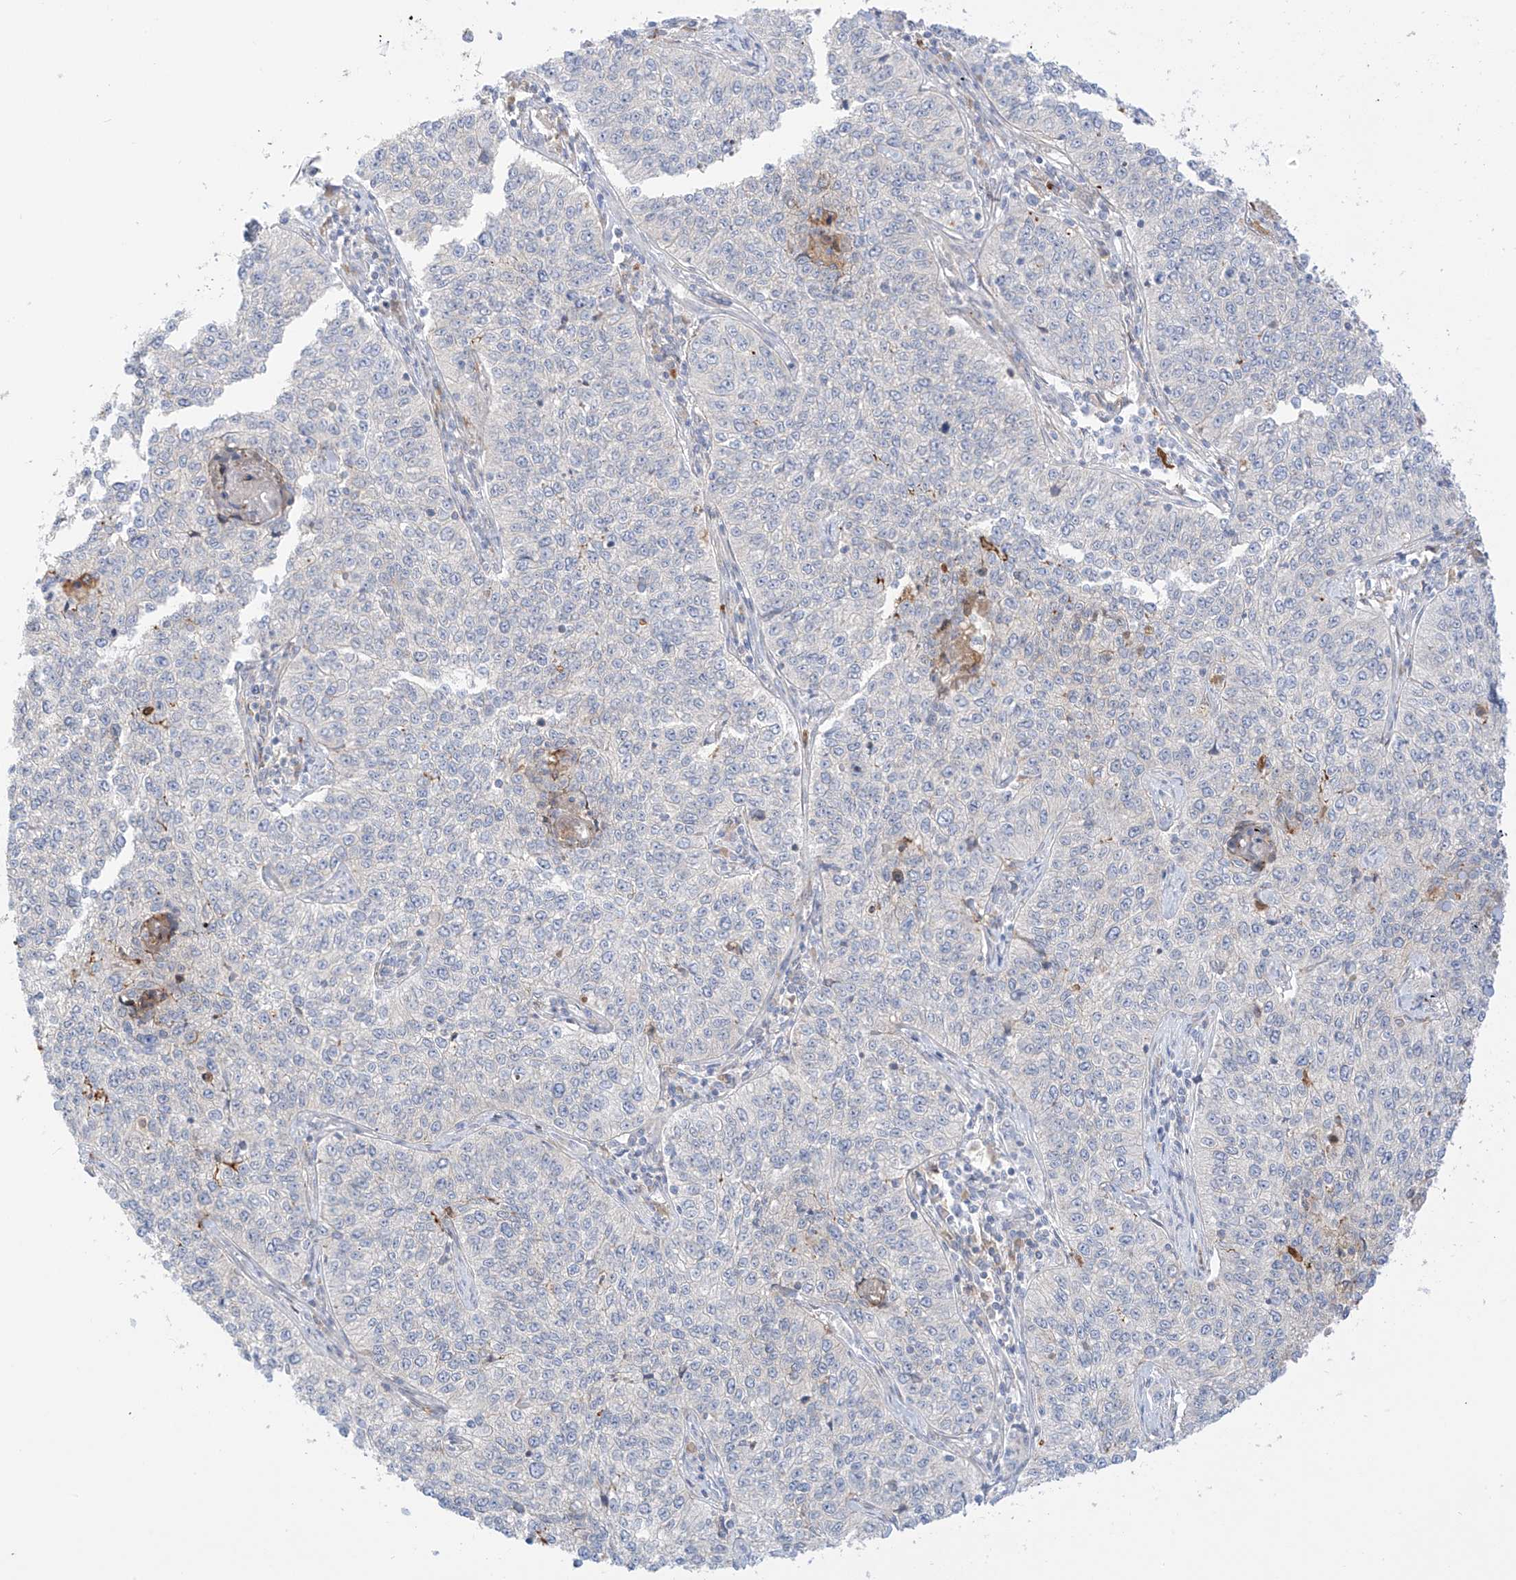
{"staining": {"intensity": "negative", "quantity": "none", "location": "none"}, "tissue": "cervical cancer", "cell_type": "Tumor cells", "image_type": "cancer", "snomed": [{"axis": "morphology", "description": "Squamous cell carcinoma, NOS"}, {"axis": "topography", "description": "Cervix"}], "caption": "Immunohistochemistry photomicrograph of neoplastic tissue: human squamous cell carcinoma (cervical) stained with DAB (3,3'-diaminobenzidine) reveals no significant protein expression in tumor cells. (DAB (3,3'-diaminobenzidine) immunohistochemistry (IHC), high magnification).", "gene": "PCYOX1", "patient": {"sex": "female", "age": 35}}